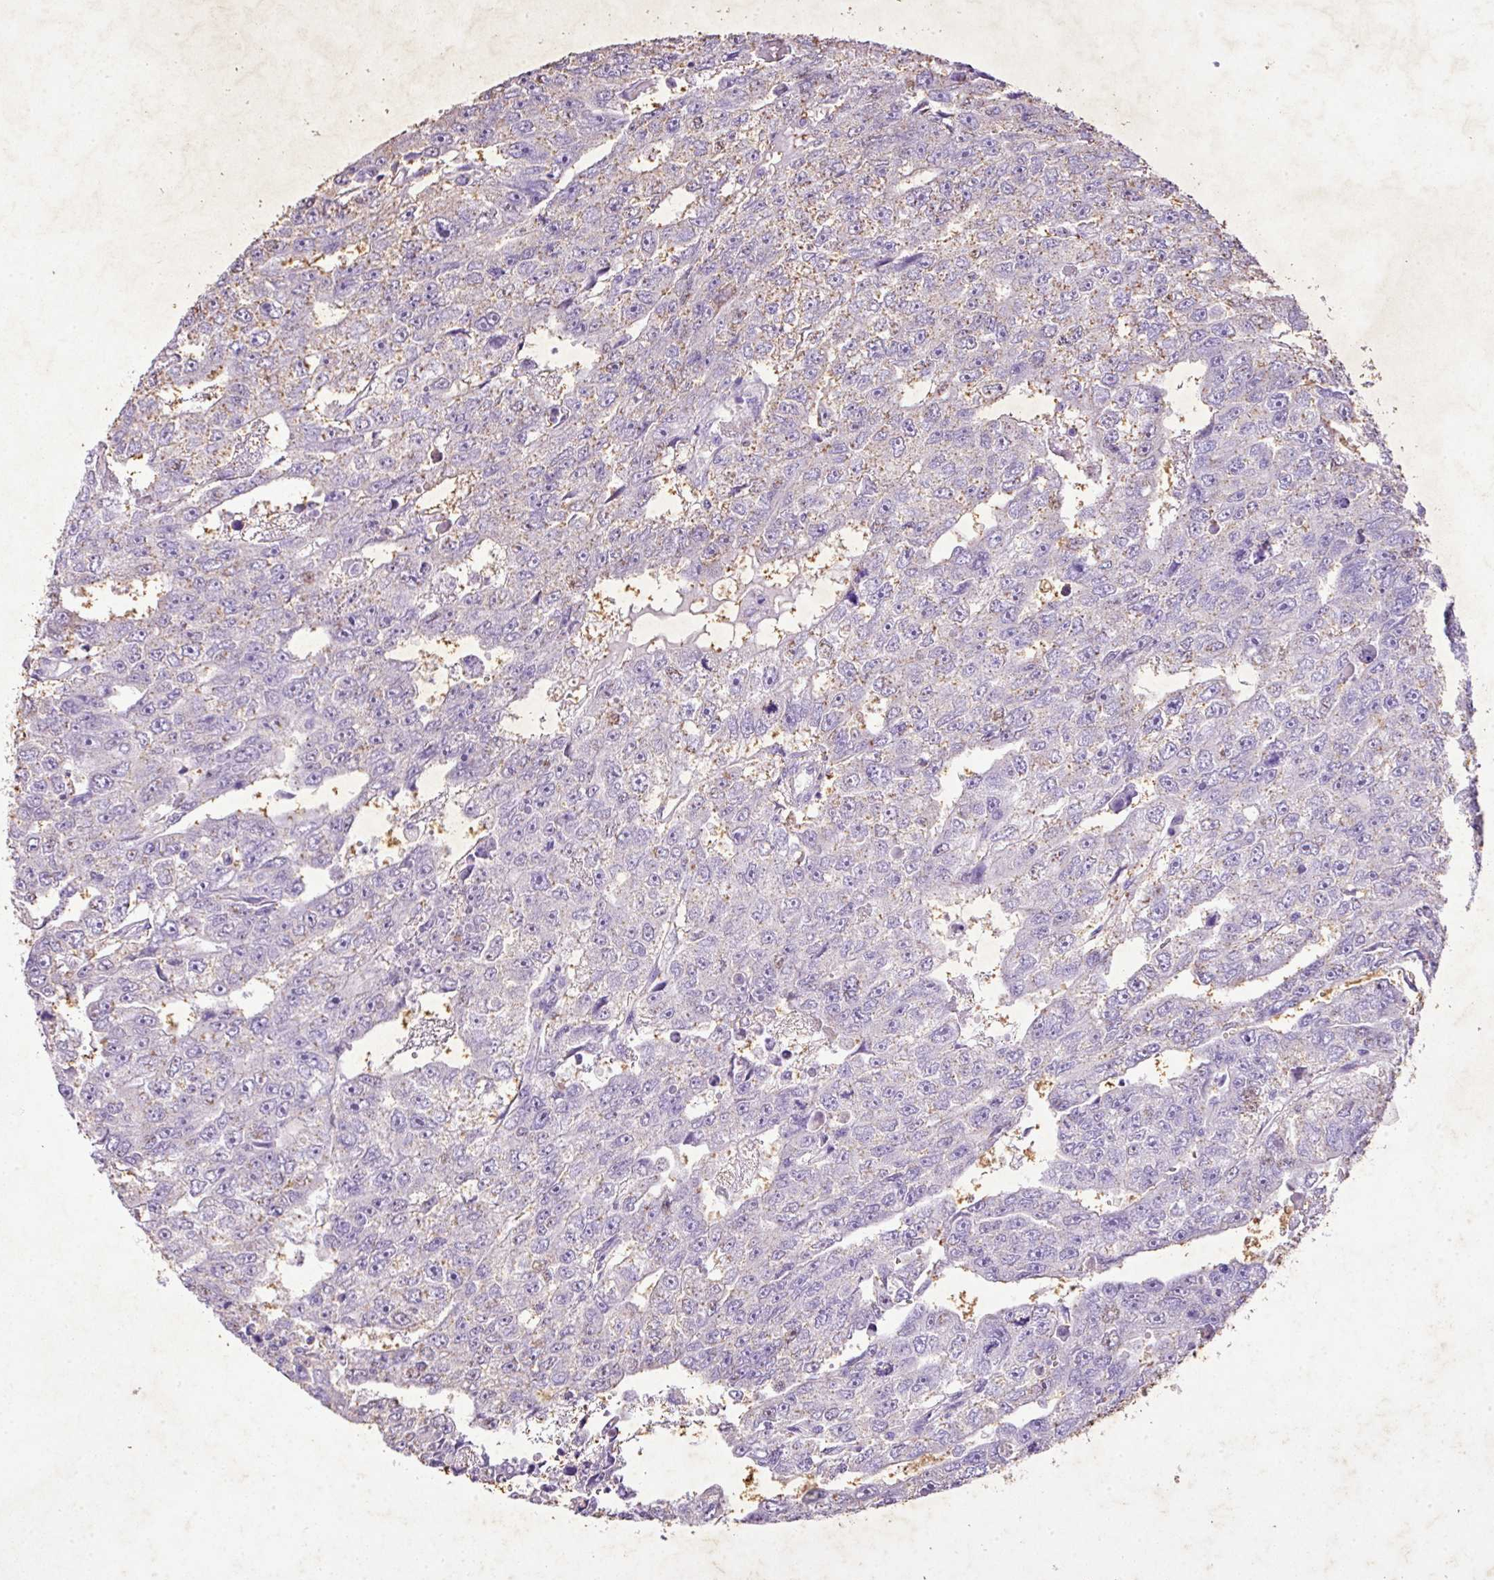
{"staining": {"intensity": "negative", "quantity": "none", "location": "none"}, "tissue": "testis cancer", "cell_type": "Tumor cells", "image_type": "cancer", "snomed": [{"axis": "morphology", "description": "Carcinoma, Embryonal, NOS"}, {"axis": "topography", "description": "Testis"}], "caption": "This is an immunohistochemistry image of testis cancer (embryonal carcinoma). There is no positivity in tumor cells.", "gene": "KCNJ11", "patient": {"sex": "male", "age": 20}}